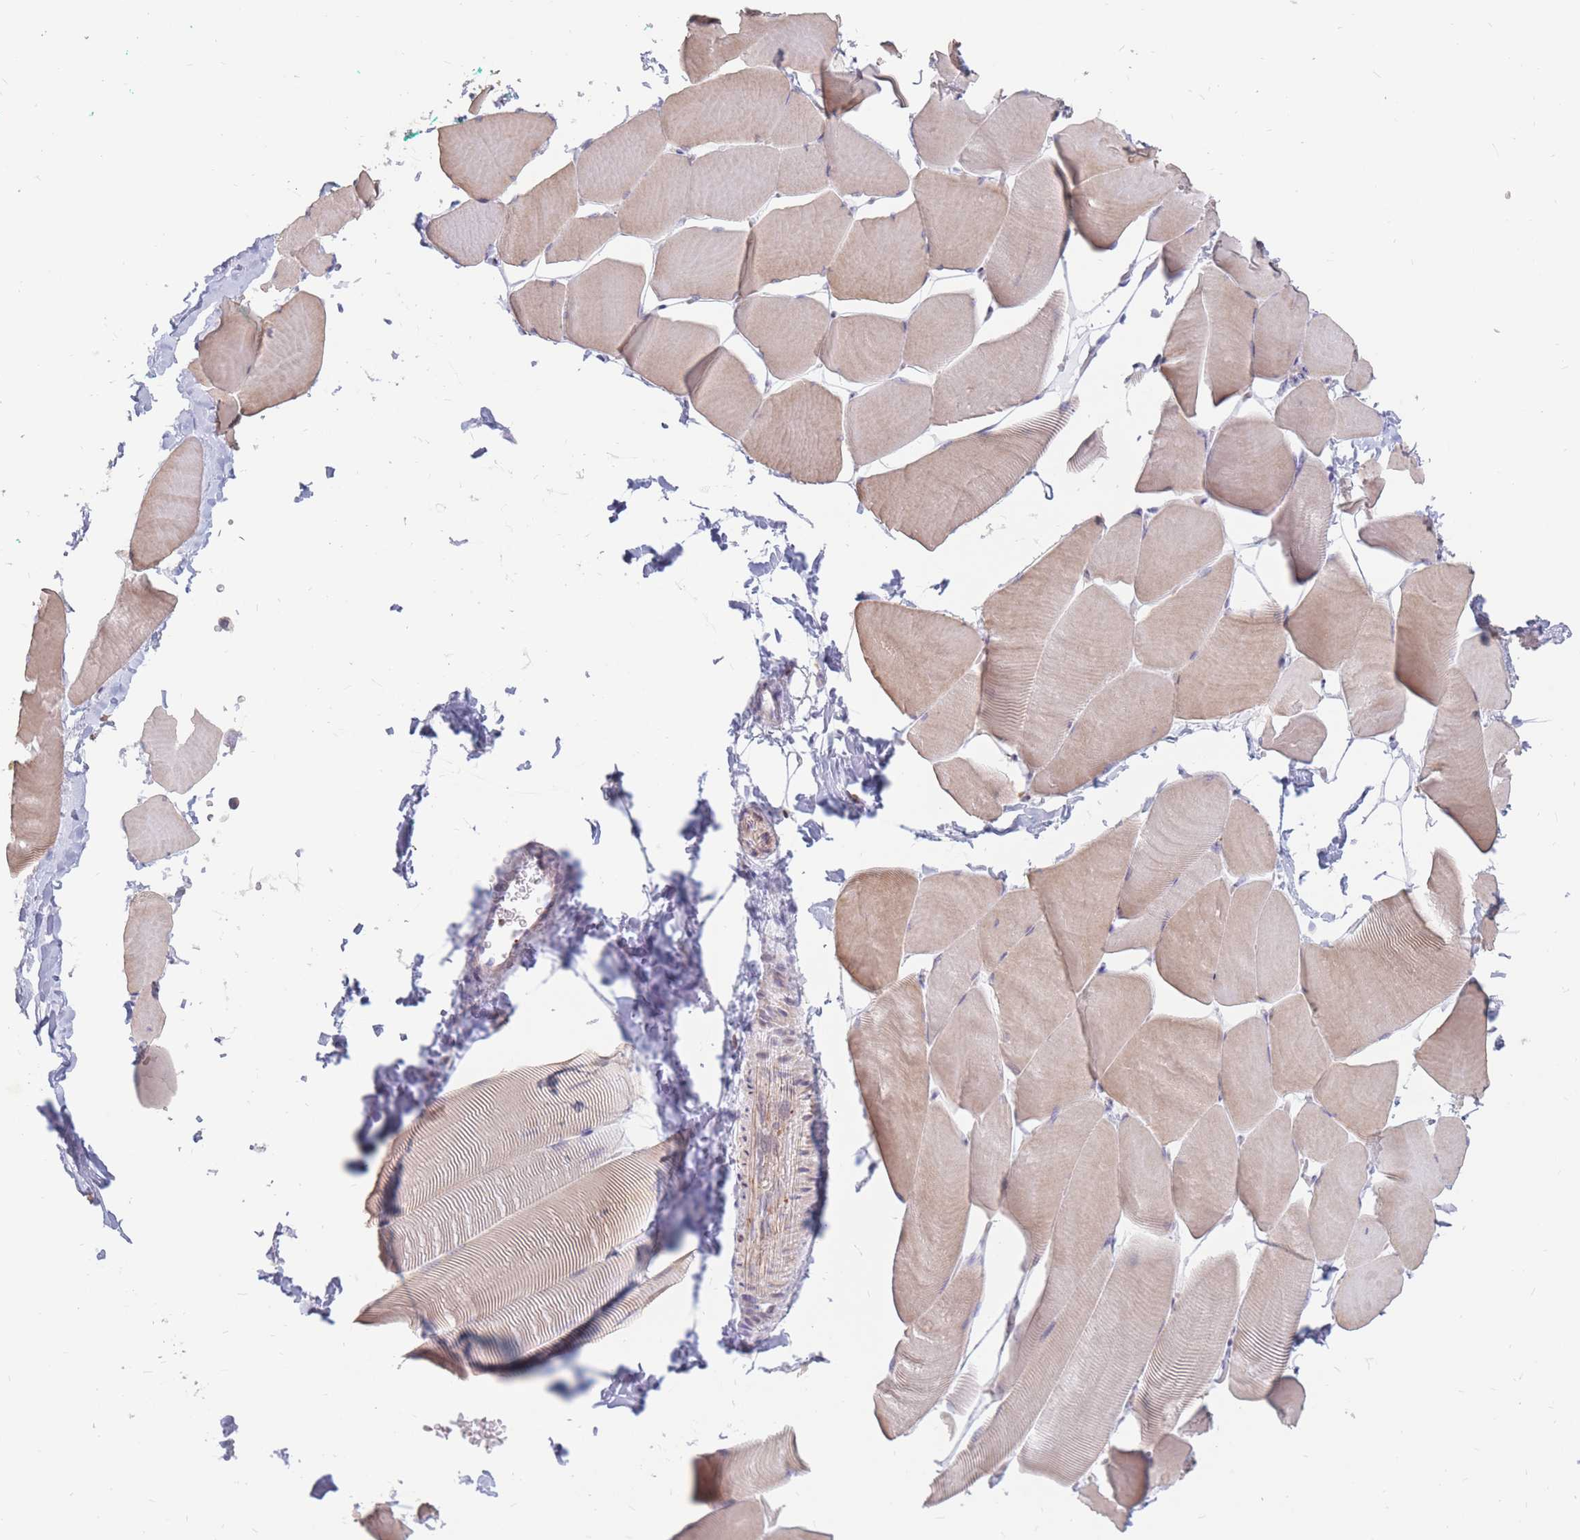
{"staining": {"intensity": "weak", "quantity": ">75%", "location": "cytoplasmic/membranous"}, "tissue": "skeletal muscle", "cell_type": "Myocytes", "image_type": "normal", "snomed": [{"axis": "morphology", "description": "Normal tissue, NOS"}, {"axis": "topography", "description": "Skeletal muscle"}], "caption": "About >75% of myocytes in normal human skeletal muscle reveal weak cytoplasmic/membranous protein staining as visualized by brown immunohistochemical staining.", "gene": "PTGDR", "patient": {"sex": "male", "age": 25}}